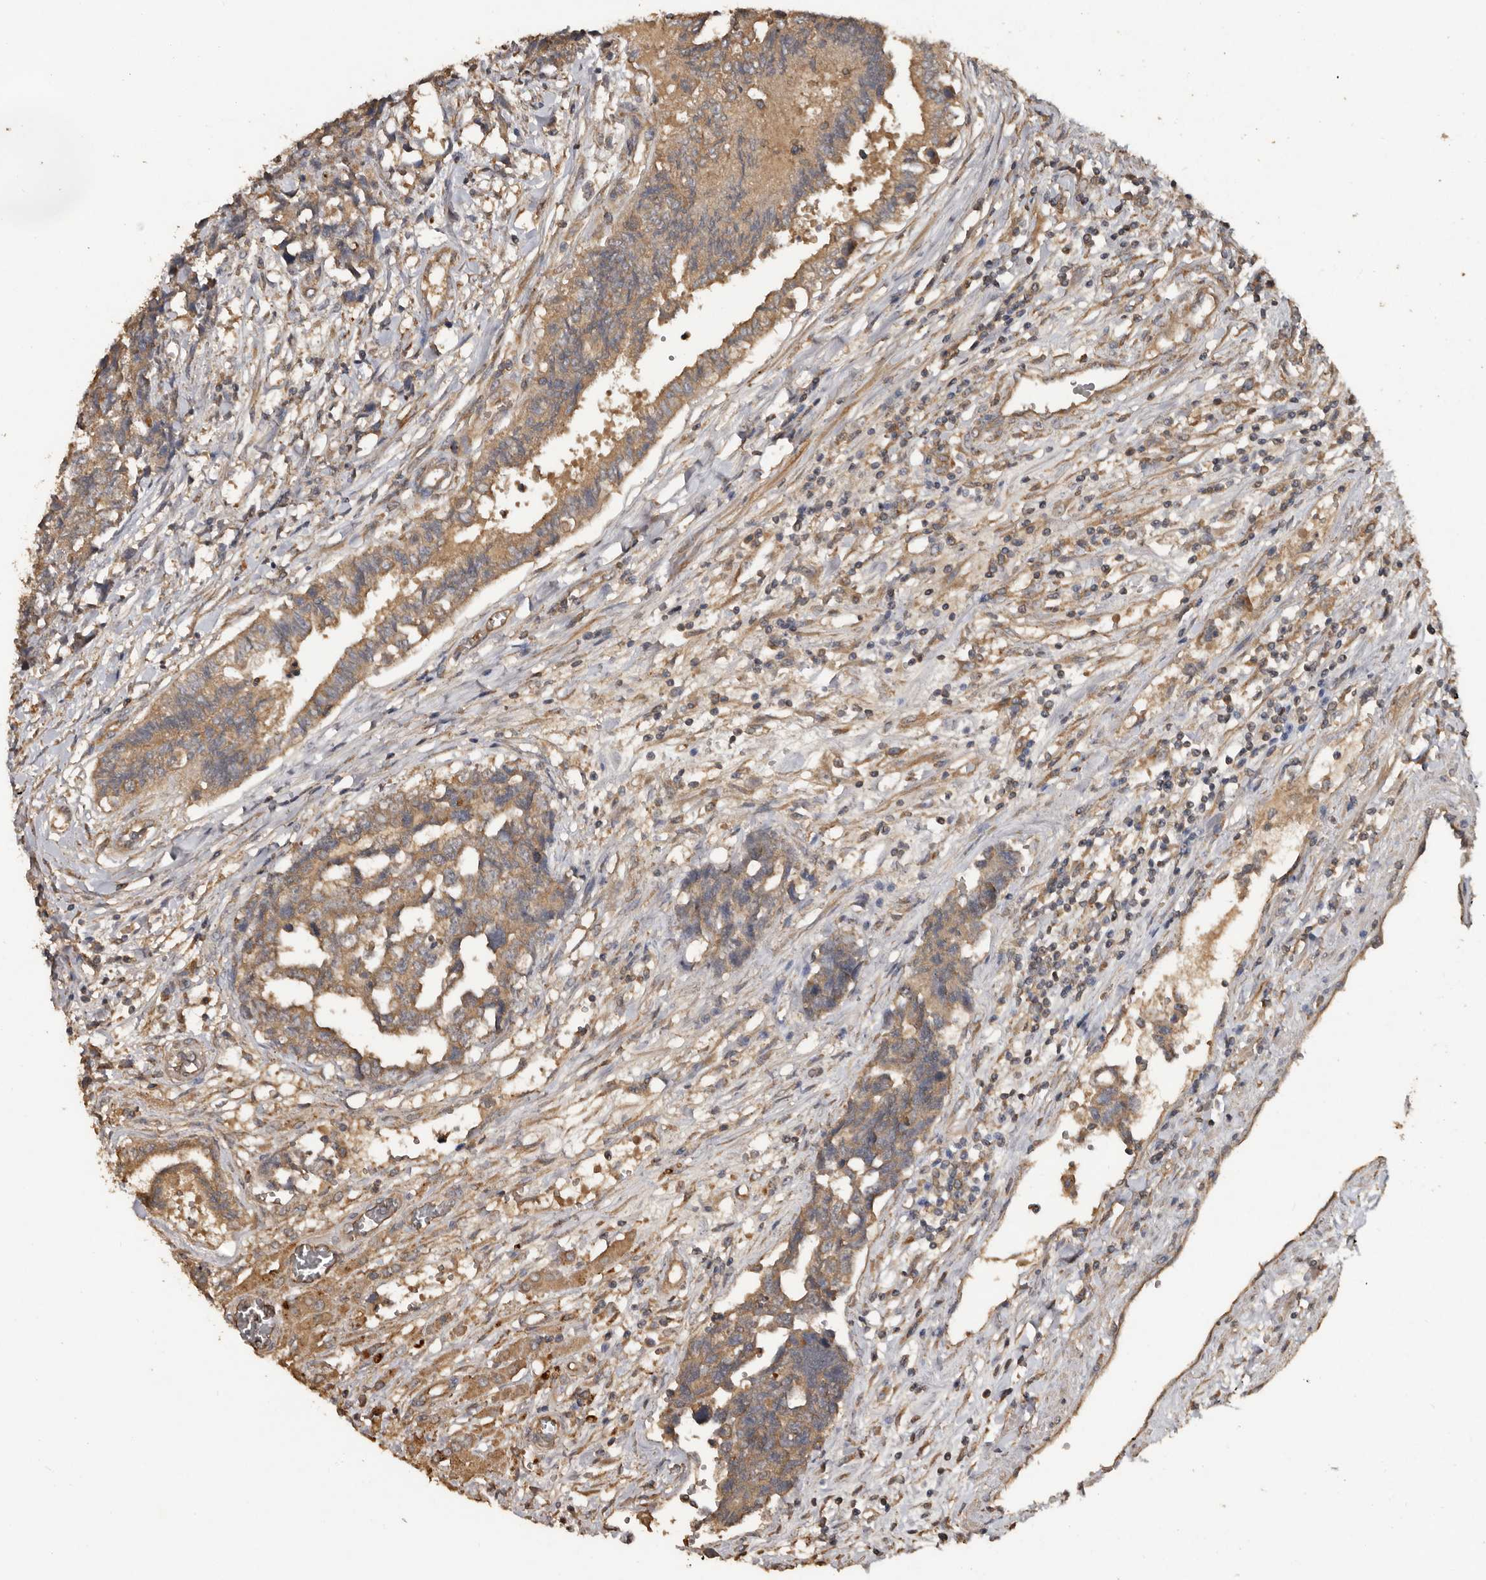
{"staining": {"intensity": "moderate", "quantity": ">75%", "location": "cytoplasmic/membranous"}, "tissue": "testis cancer", "cell_type": "Tumor cells", "image_type": "cancer", "snomed": [{"axis": "morphology", "description": "Carcinoma, Embryonal, NOS"}, {"axis": "topography", "description": "Testis"}], "caption": "Immunohistochemistry micrograph of neoplastic tissue: human testis embryonal carcinoma stained using immunohistochemistry reveals medium levels of moderate protein expression localized specifically in the cytoplasmic/membranous of tumor cells, appearing as a cytoplasmic/membranous brown color.", "gene": "FLCN", "patient": {"sex": "male", "age": 31}}